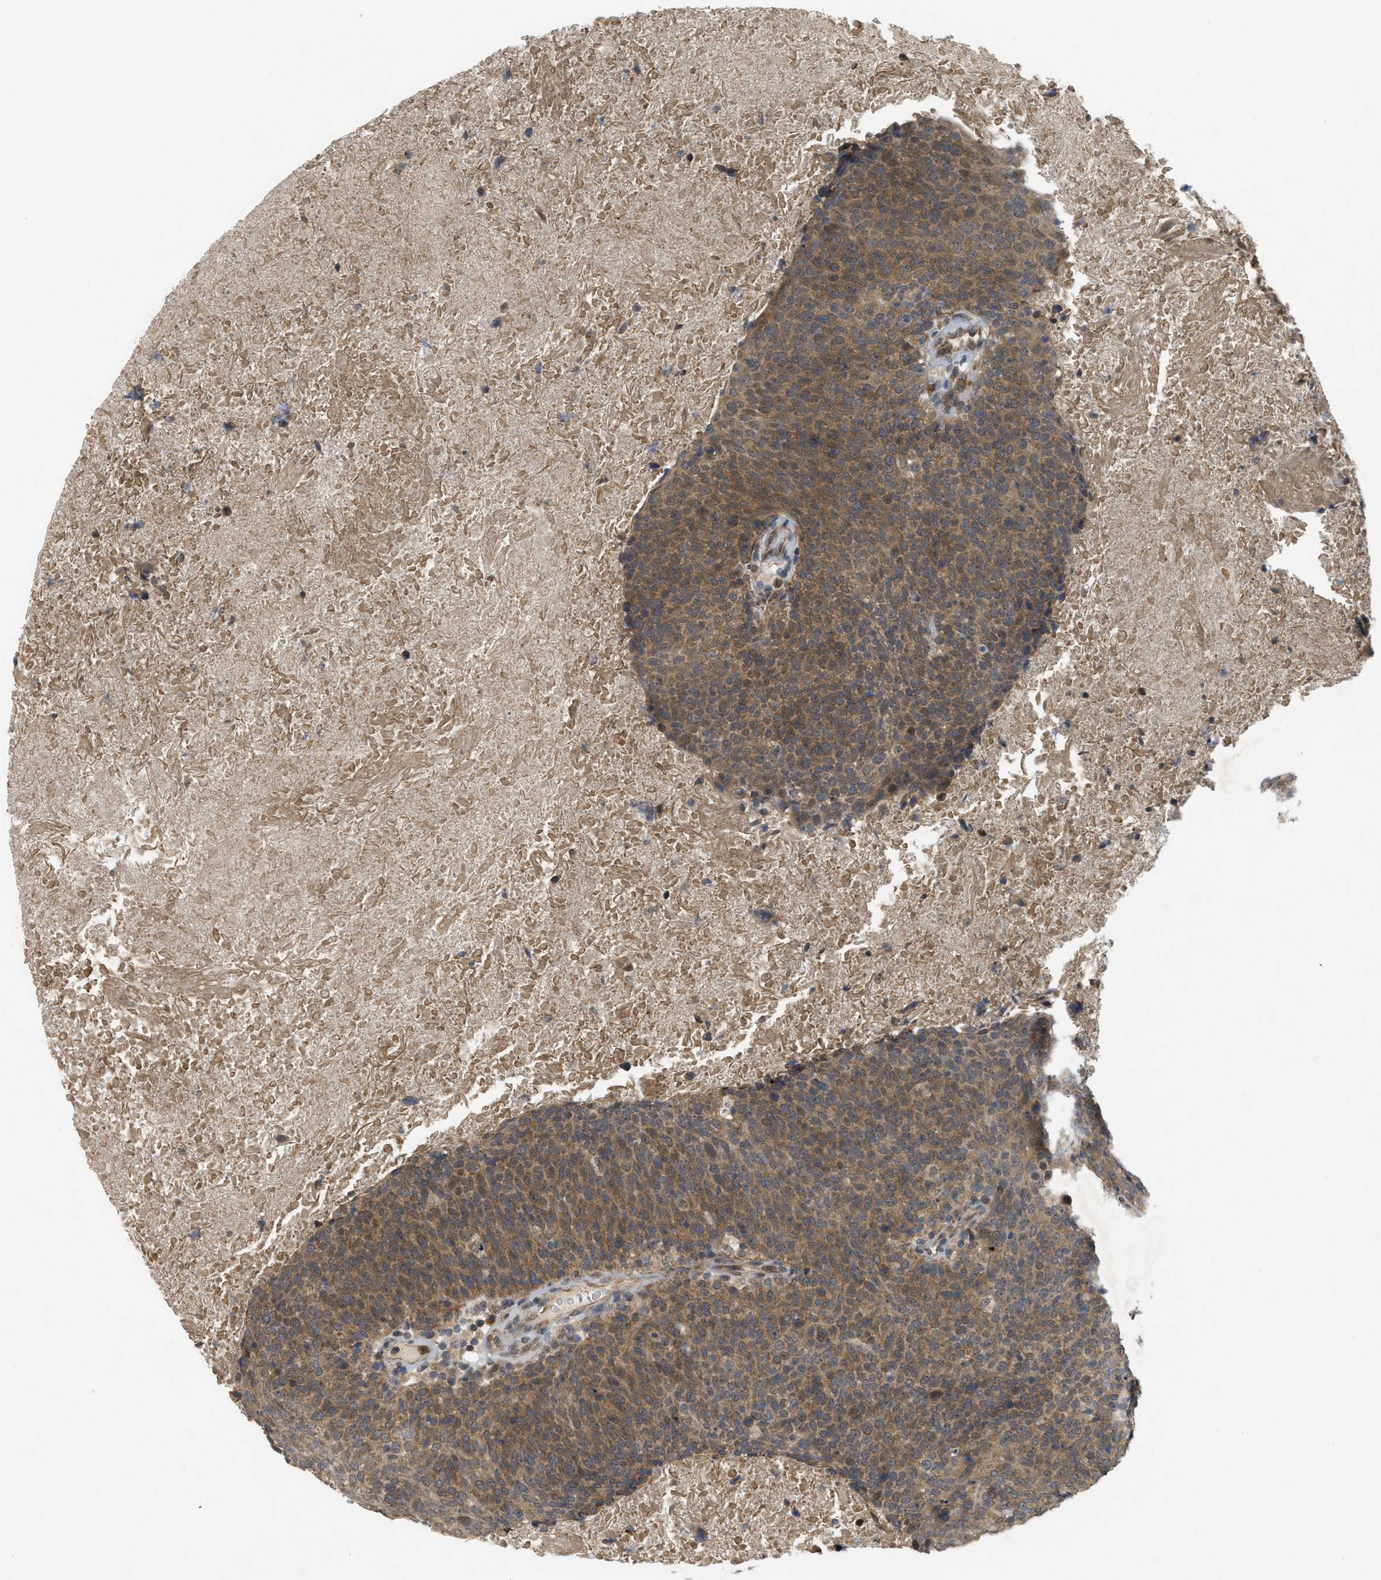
{"staining": {"intensity": "moderate", "quantity": ">75%", "location": "cytoplasmic/membranous,nuclear"}, "tissue": "head and neck cancer", "cell_type": "Tumor cells", "image_type": "cancer", "snomed": [{"axis": "morphology", "description": "Squamous cell carcinoma, NOS"}, {"axis": "morphology", "description": "Squamous cell carcinoma, metastatic, NOS"}, {"axis": "topography", "description": "Lymph node"}, {"axis": "topography", "description": "Head-Neck"}], "caption": "IHC image of neoplastic tissue: head and neck metastatic squamous cell carcinoma stained using IHC shows medium levels of moderate protein expression localized specifically in the cytoplasmic/membranous and nuclear of tumor cells, appearing as a cytoplasmic/membranous and nuclear brown color.", "gene": "PRKD1", "patient": {"sex": "male", "age": 62}}